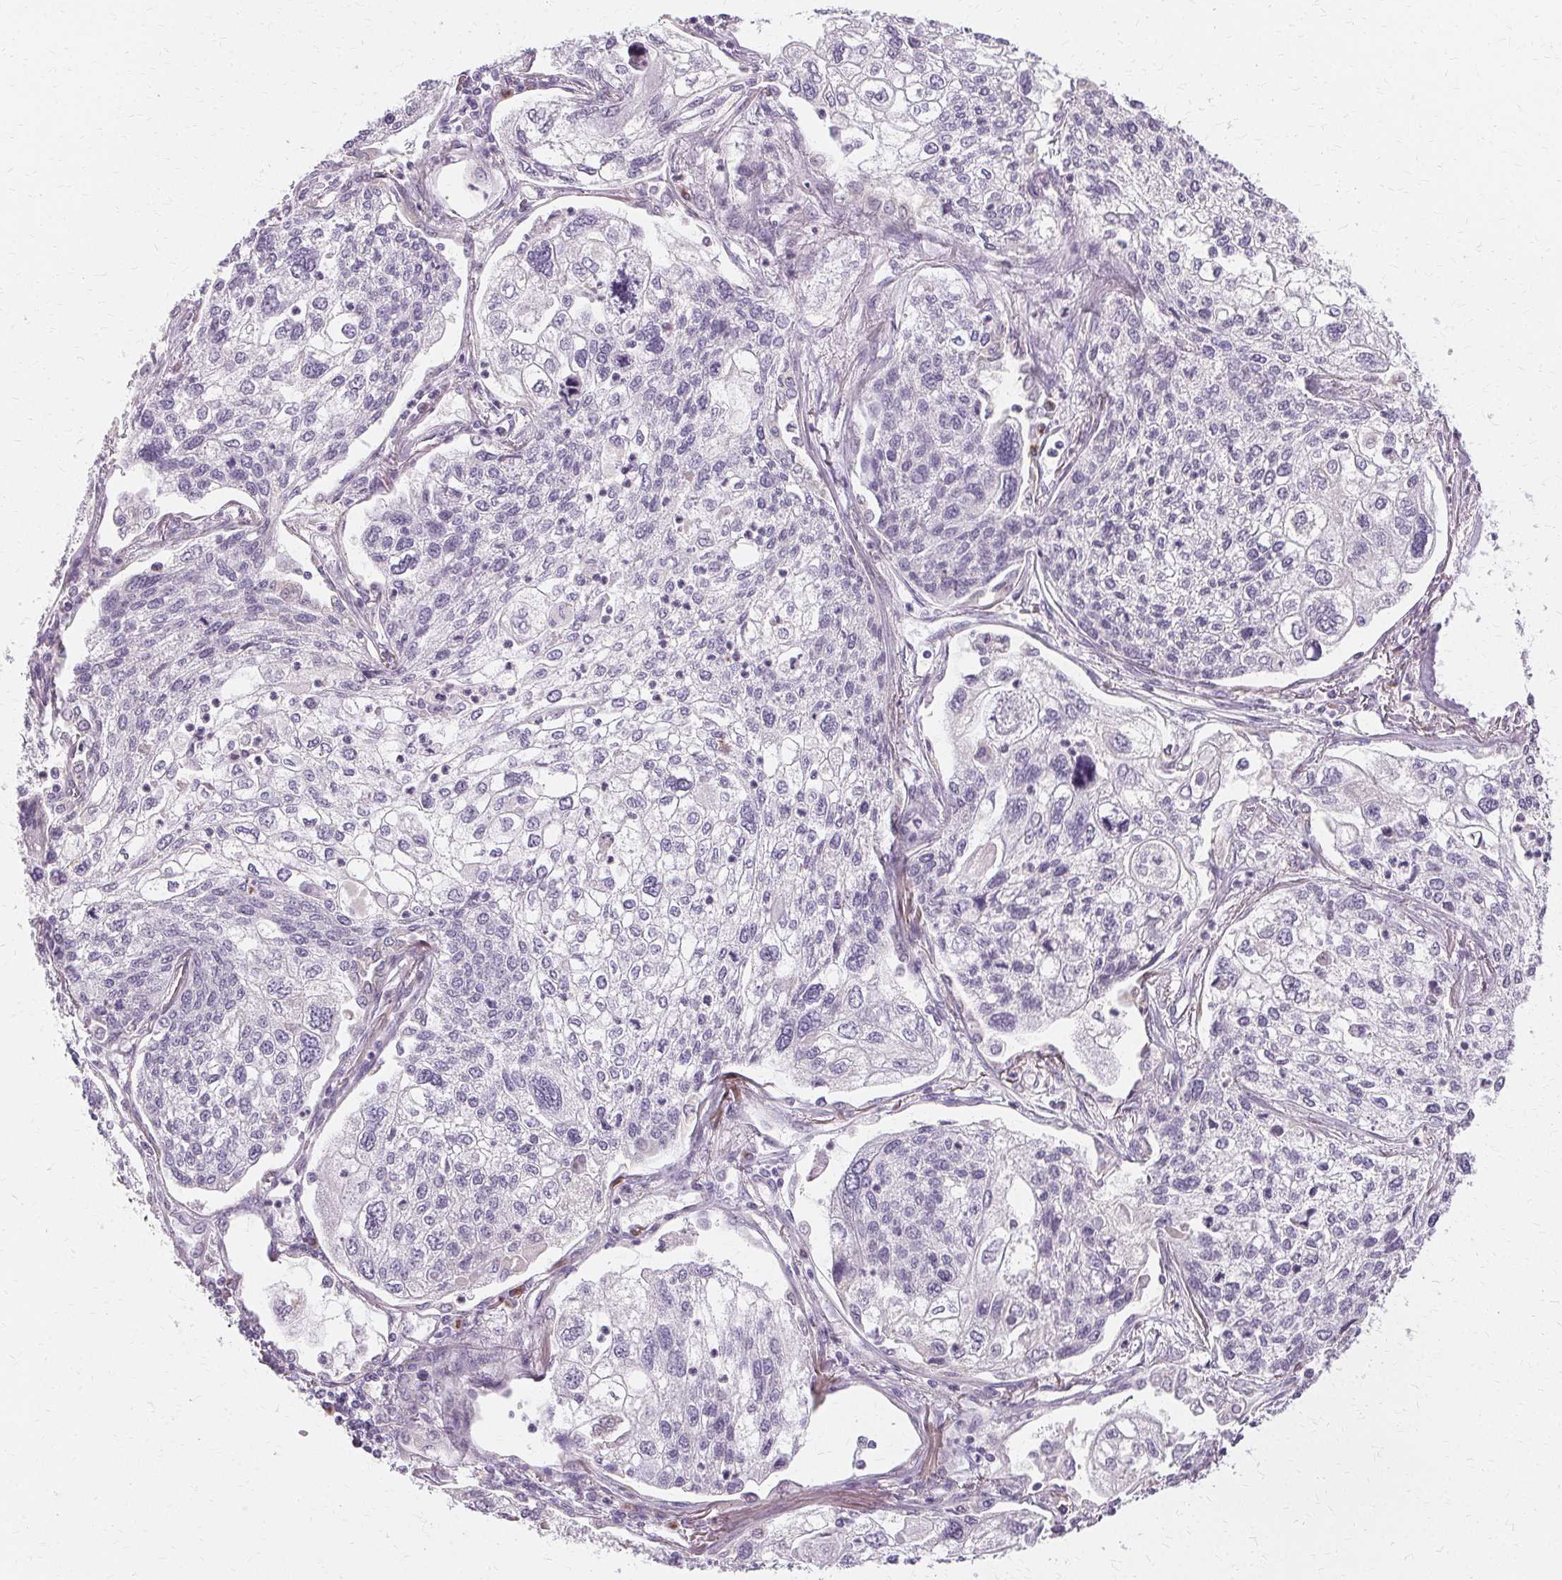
{"staining": {"intensity": "negative", "quantity": "none", "location": "none"}, "tissue": "lung cancer", "cell_type": "Tumor cells", "image_type": "cancer", "snomed": [{"axis": "morphology", "description": "Squamous cell carcinoma, NOS"}, {"axis": "topography", "description": "Lung"}], "caption": "Immunohistochemistry (IHC) image of human lung cancer stained for a protein (brown), which shows no expression in tumor cells. (DAB (3,3'-diaminobenzidine) immunohistochemistry (IHC), high magnification).", "gene": "FCRL3", "patient": {"sex": "male", "age": 74}}